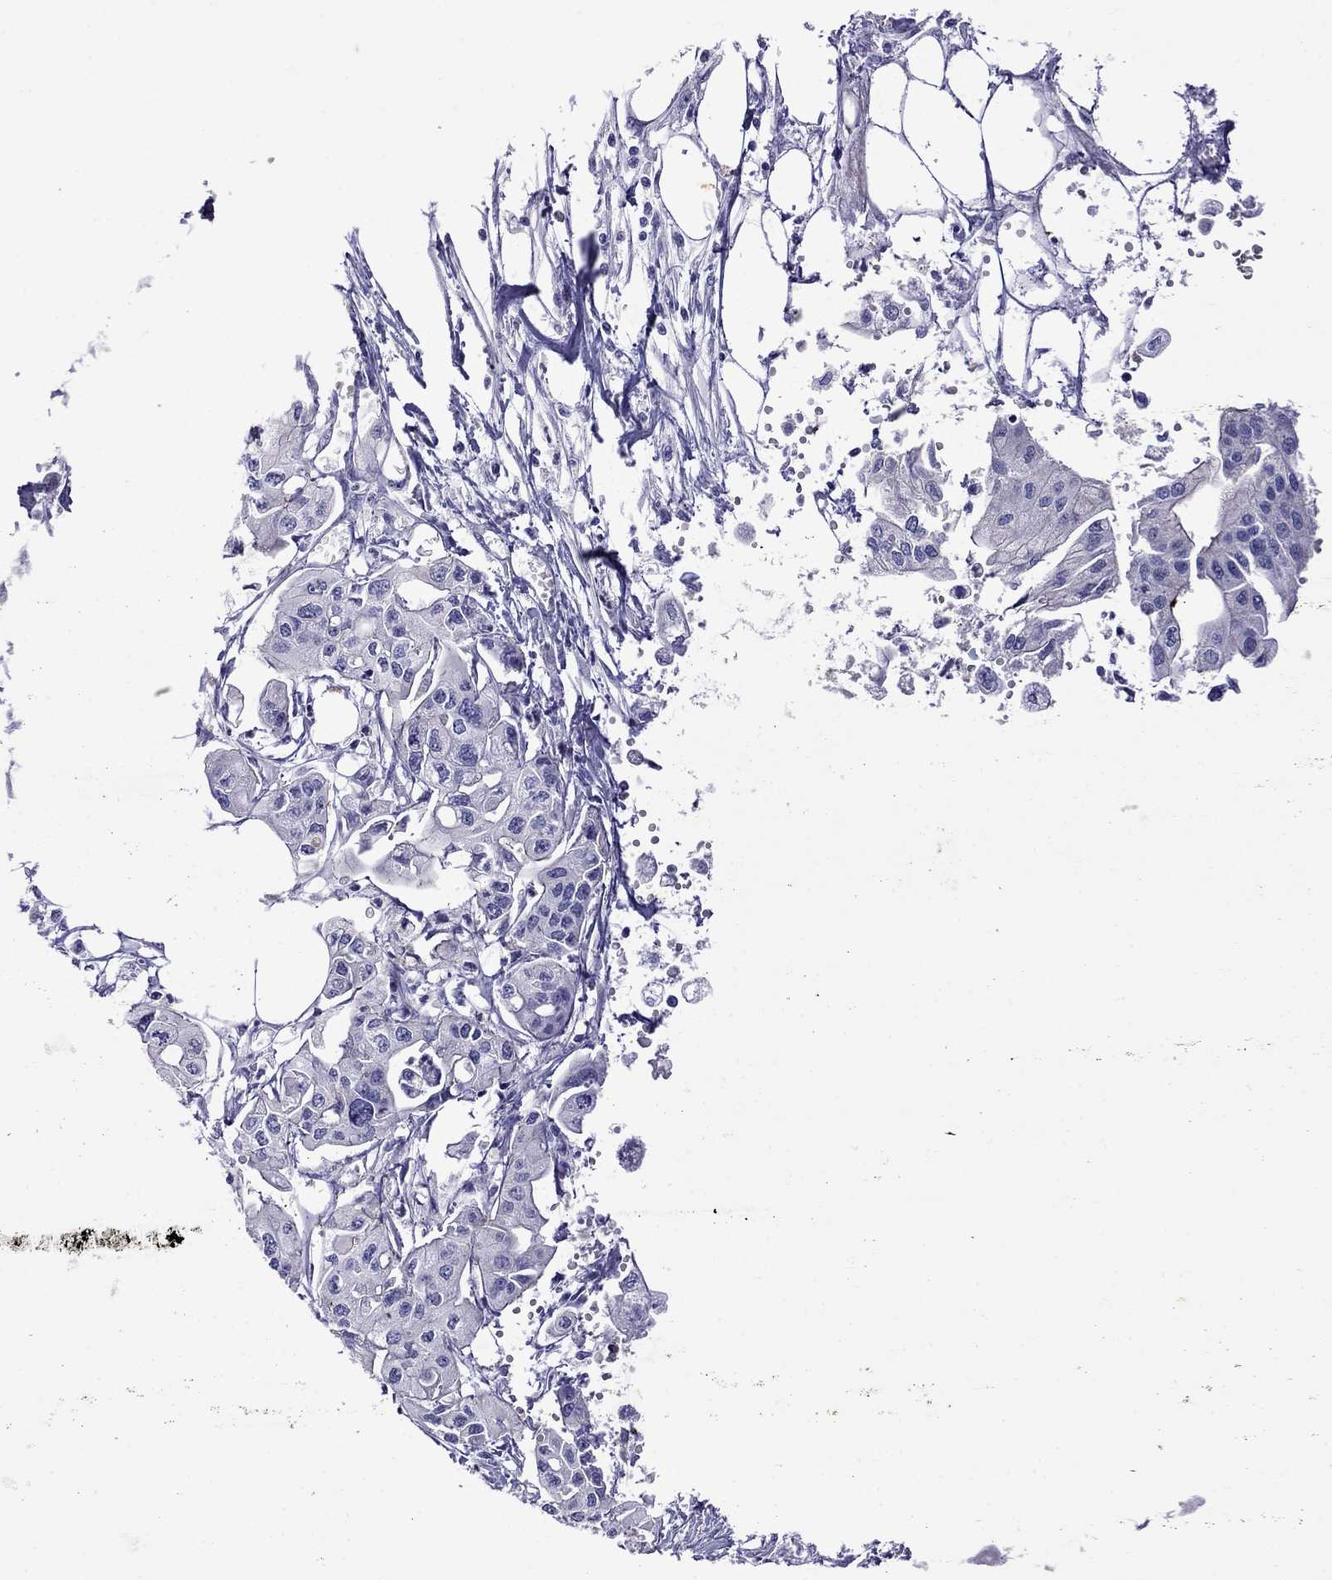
{"staining": {"intensity": "negative", "quantity": "none", "location": "none"}, "tissue": "pancreatic cancer", "cell_type": "Tumor cells", "image_type": "cancer", "snomed": [{"axis": "morphology", "description": "Adenocarcinoma, NOS"}, {"axis": "topography", "description": "Pancreas"}], "caption": "High power microscopy micrograph of an immunohistochemistry (IHC) image of adenocarcinoma (pancreatic), revealing no significant expression in tumor cells.", "gene": "STAR", "patient": {"sex": "male", "age": 70}}